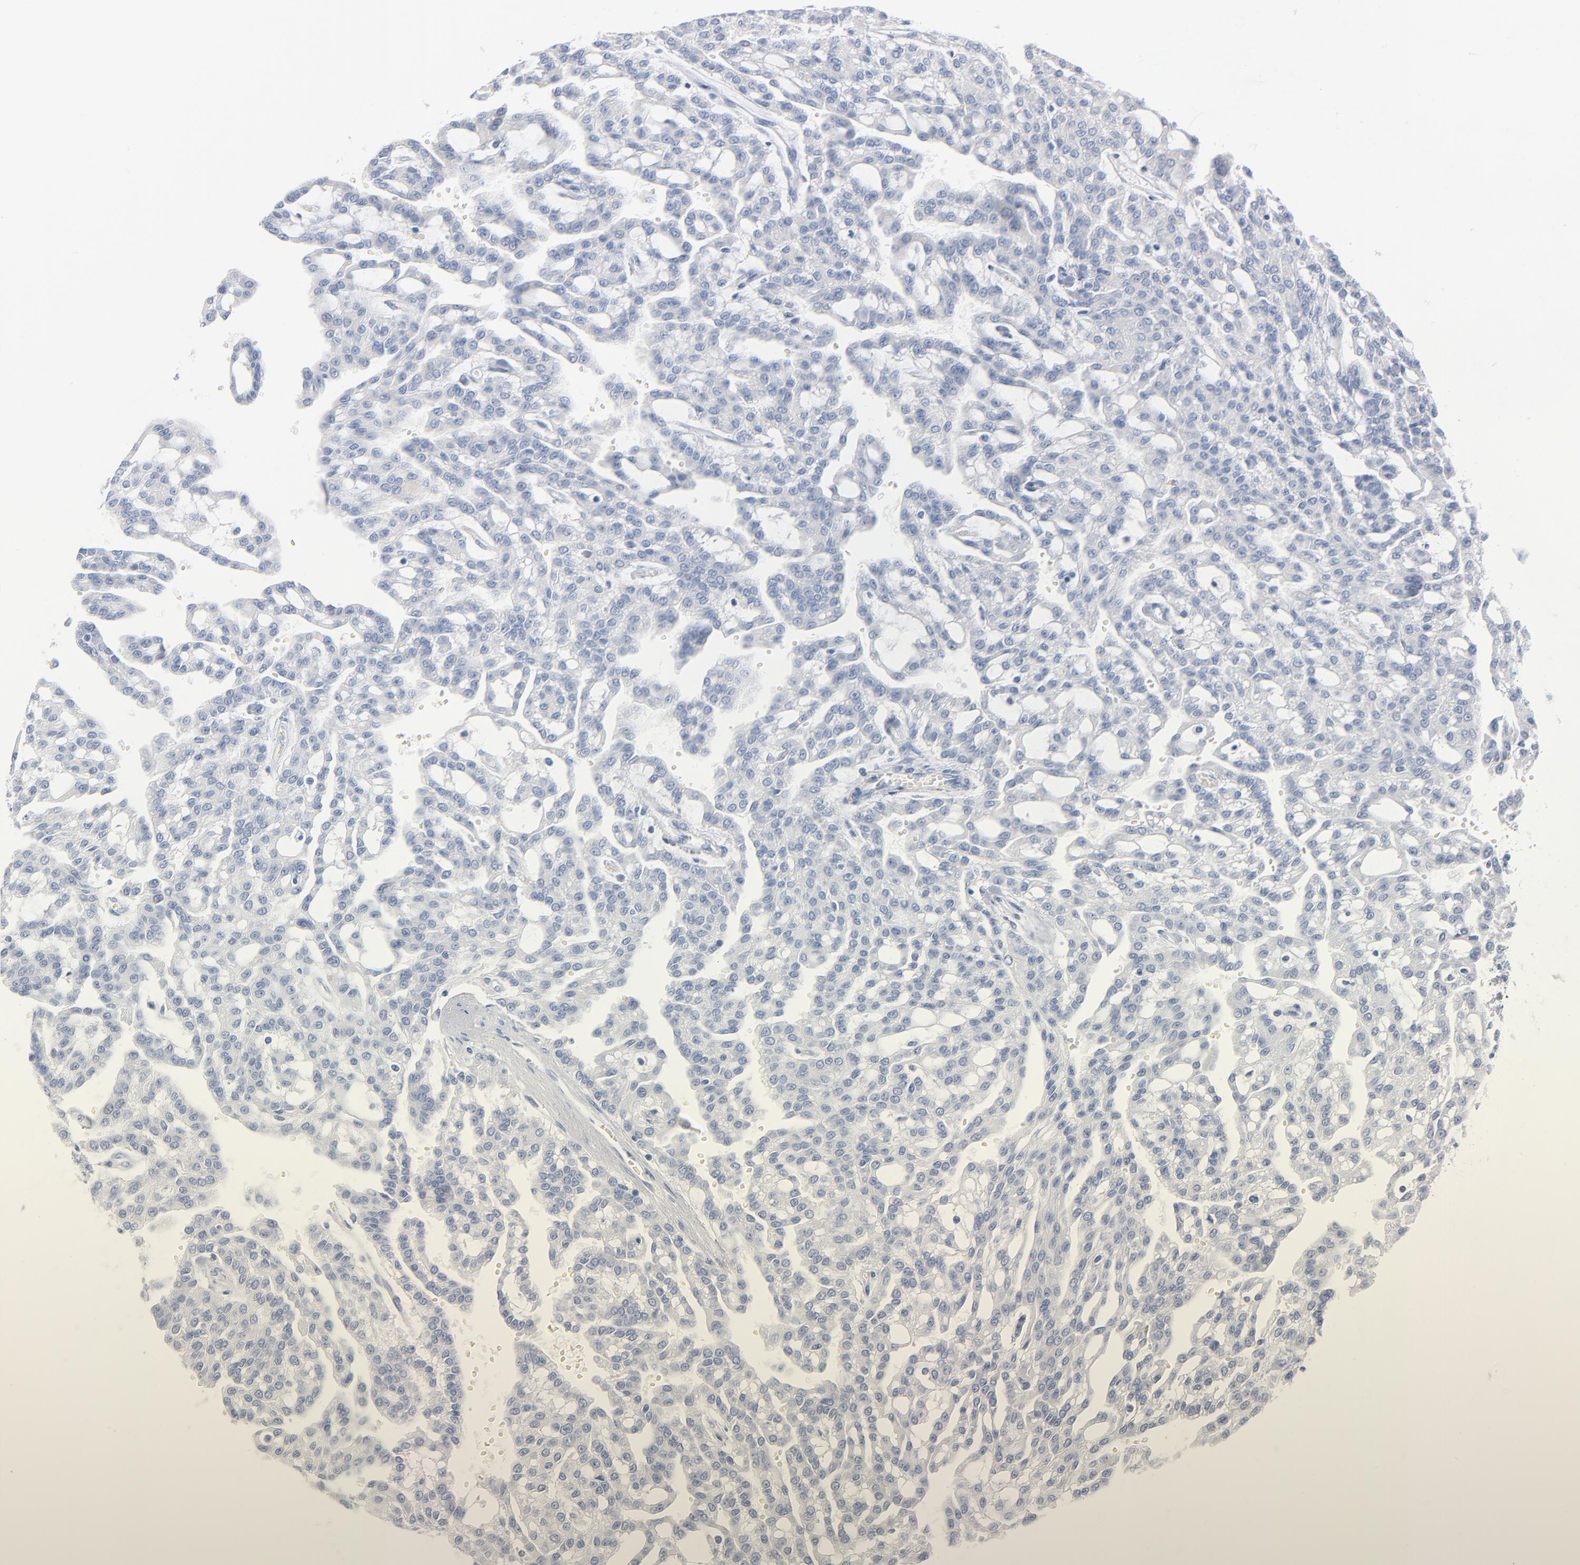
{"staining": {"intensity": "negative", "quantity": "none", "location": "none"}, "tissue": "renal cancer", "cell_type": "Tumor cells", "image_type": "cancer", "snomed": [{"axis": "morphology", "description": "Adenocarcinoma, NOS"}, {"axis": "topography", "description": "Kidney"}], "caption": "An image of renal adenocarcinoma stained for a protein exhibits no brown staining in tumor cells.", "gene": "IFT43", "patient": {"sex": "male", "age": 63}}